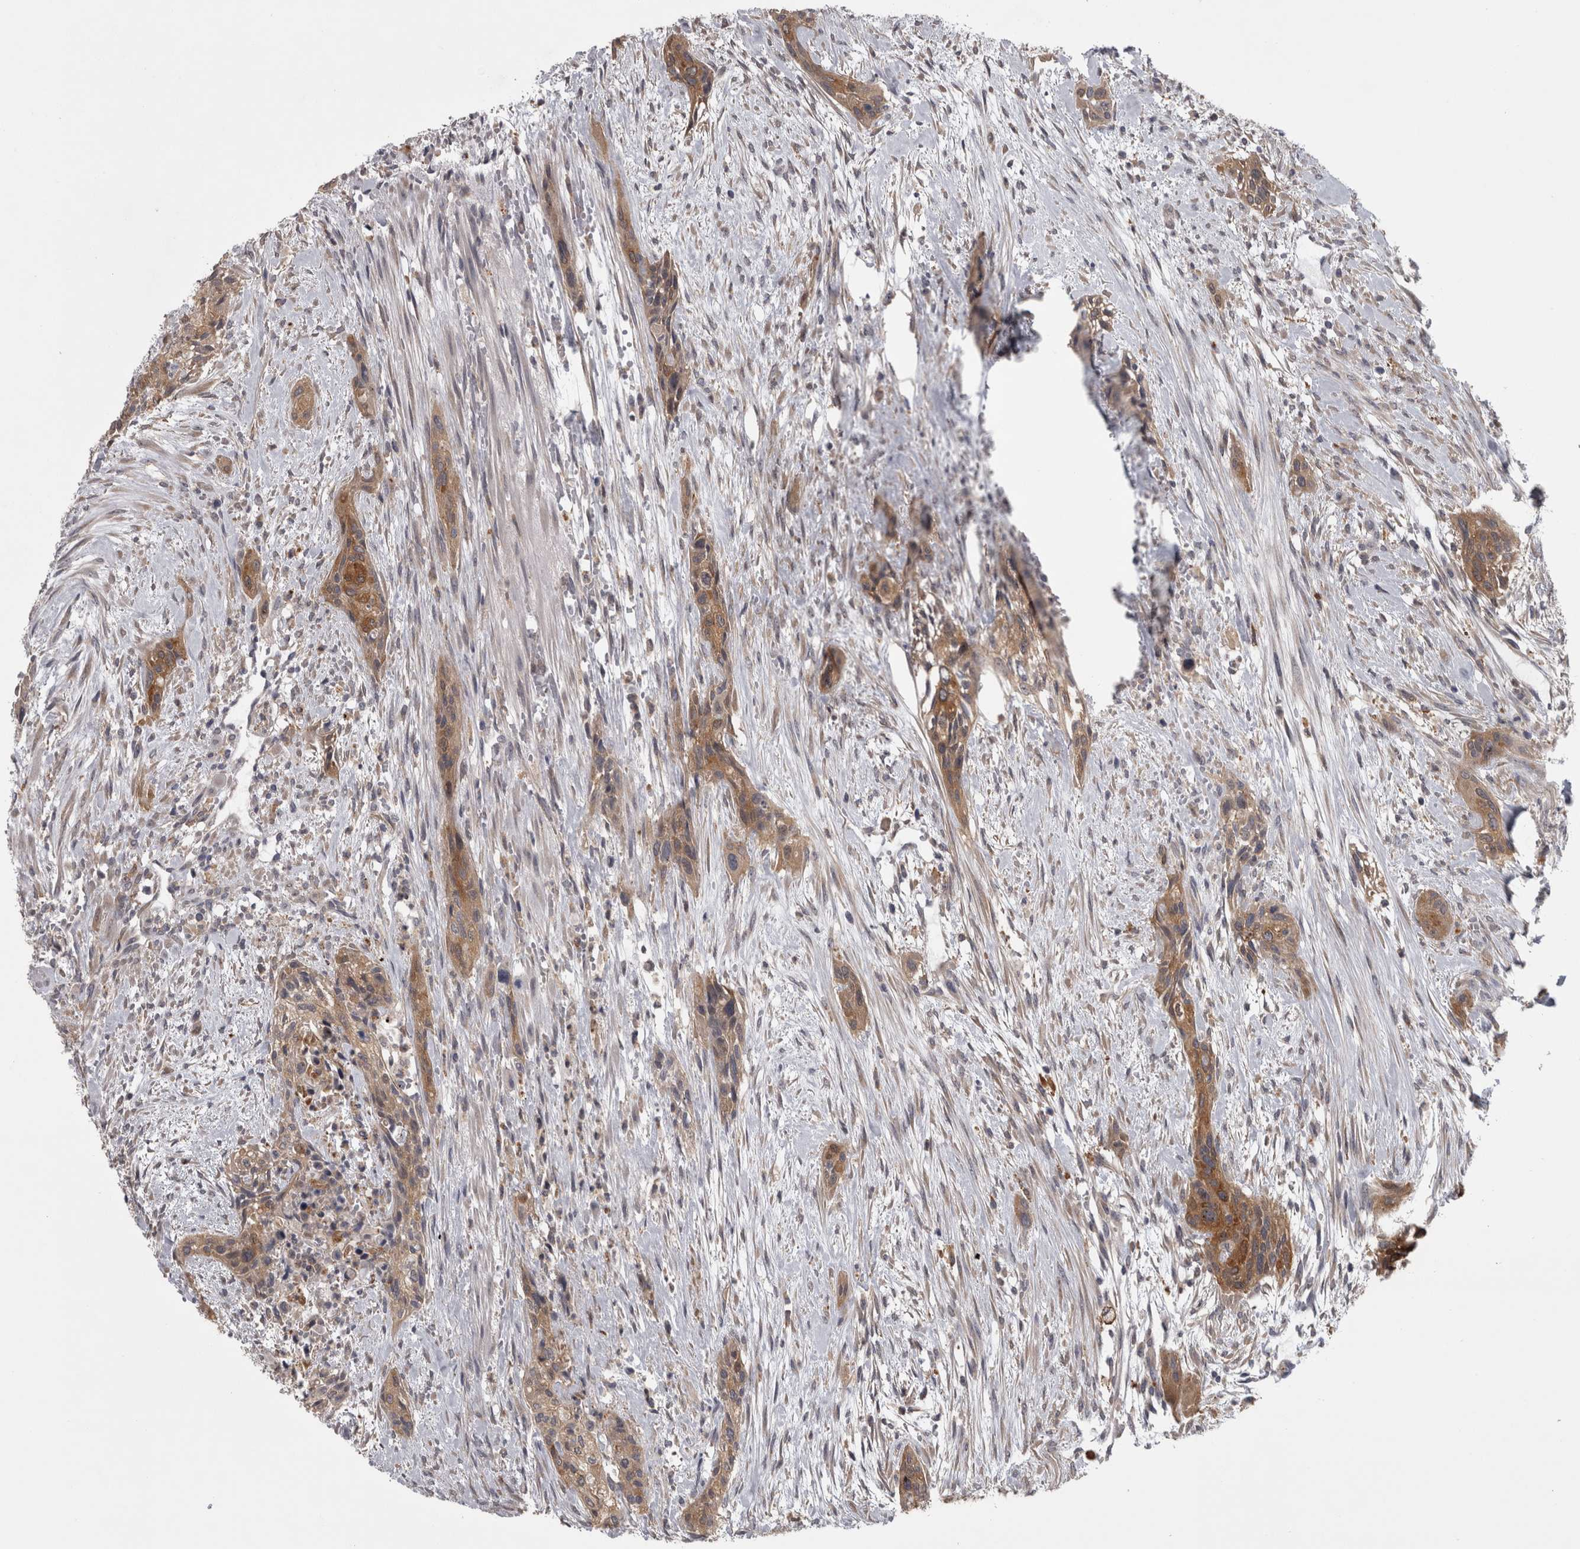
{"staining": {"intensity": "moderate", "quantity": ">75%", "location": "cytoplasmic/membranous"}, "tissue": "urothelial cancer", "cell_type": "Tumor cells", "image_type": "cancer", "snomed": [{"axis": "morphology", "description": "Urothelial carcinoma, High grade"}, {"axis": "topography", "description": "Urinary bladder"}], "caption": "Moderate cytoplasmic/membranous protein expression is appreciated in approximately >75% of tumor cells in high-grade urothelial carcinoma.", "gene": "PRKCI", "patient": {"sex": "male", "age": 35}}